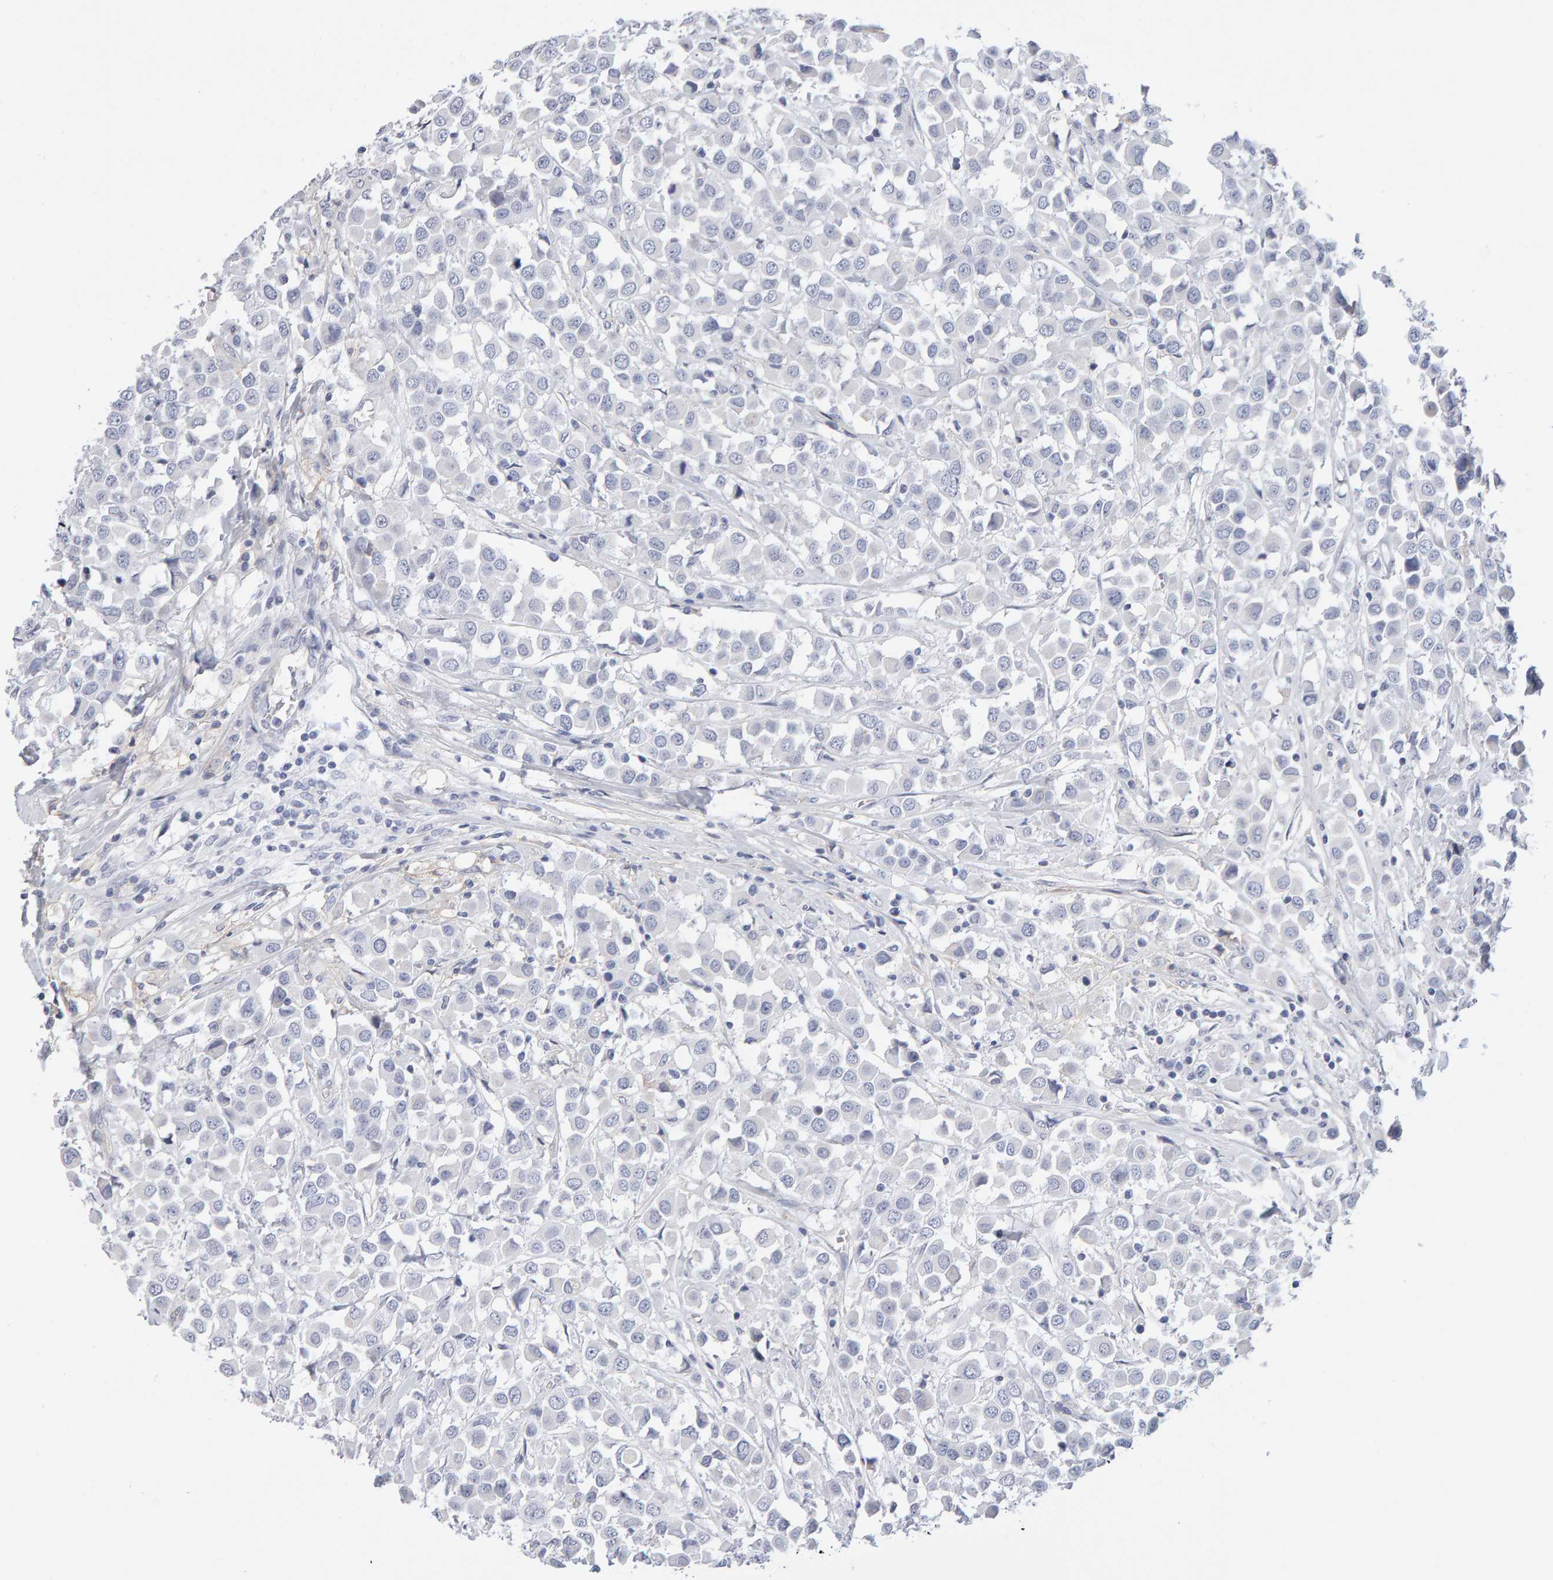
{"staining": {"intensity": "negative", "quantity": "none", "location": "none"}, "tissue": "breast cancer", "cell_type": "Tumor cells", "image_type": "cancer", "snomed": [{"axis": "morphology", "description": "Duct carcinoma"}, {"axis": "topography", "description": "Breast"}], "caption": "A high-resolution photomicrograph shows immunohistochemistry (IHC) staining of breast cancer (invasive ductal carcinoma), which shows no significant positivity in tumor cells.", "gene": "METRNL", "patient": {"sex": "female", "age": 61}}